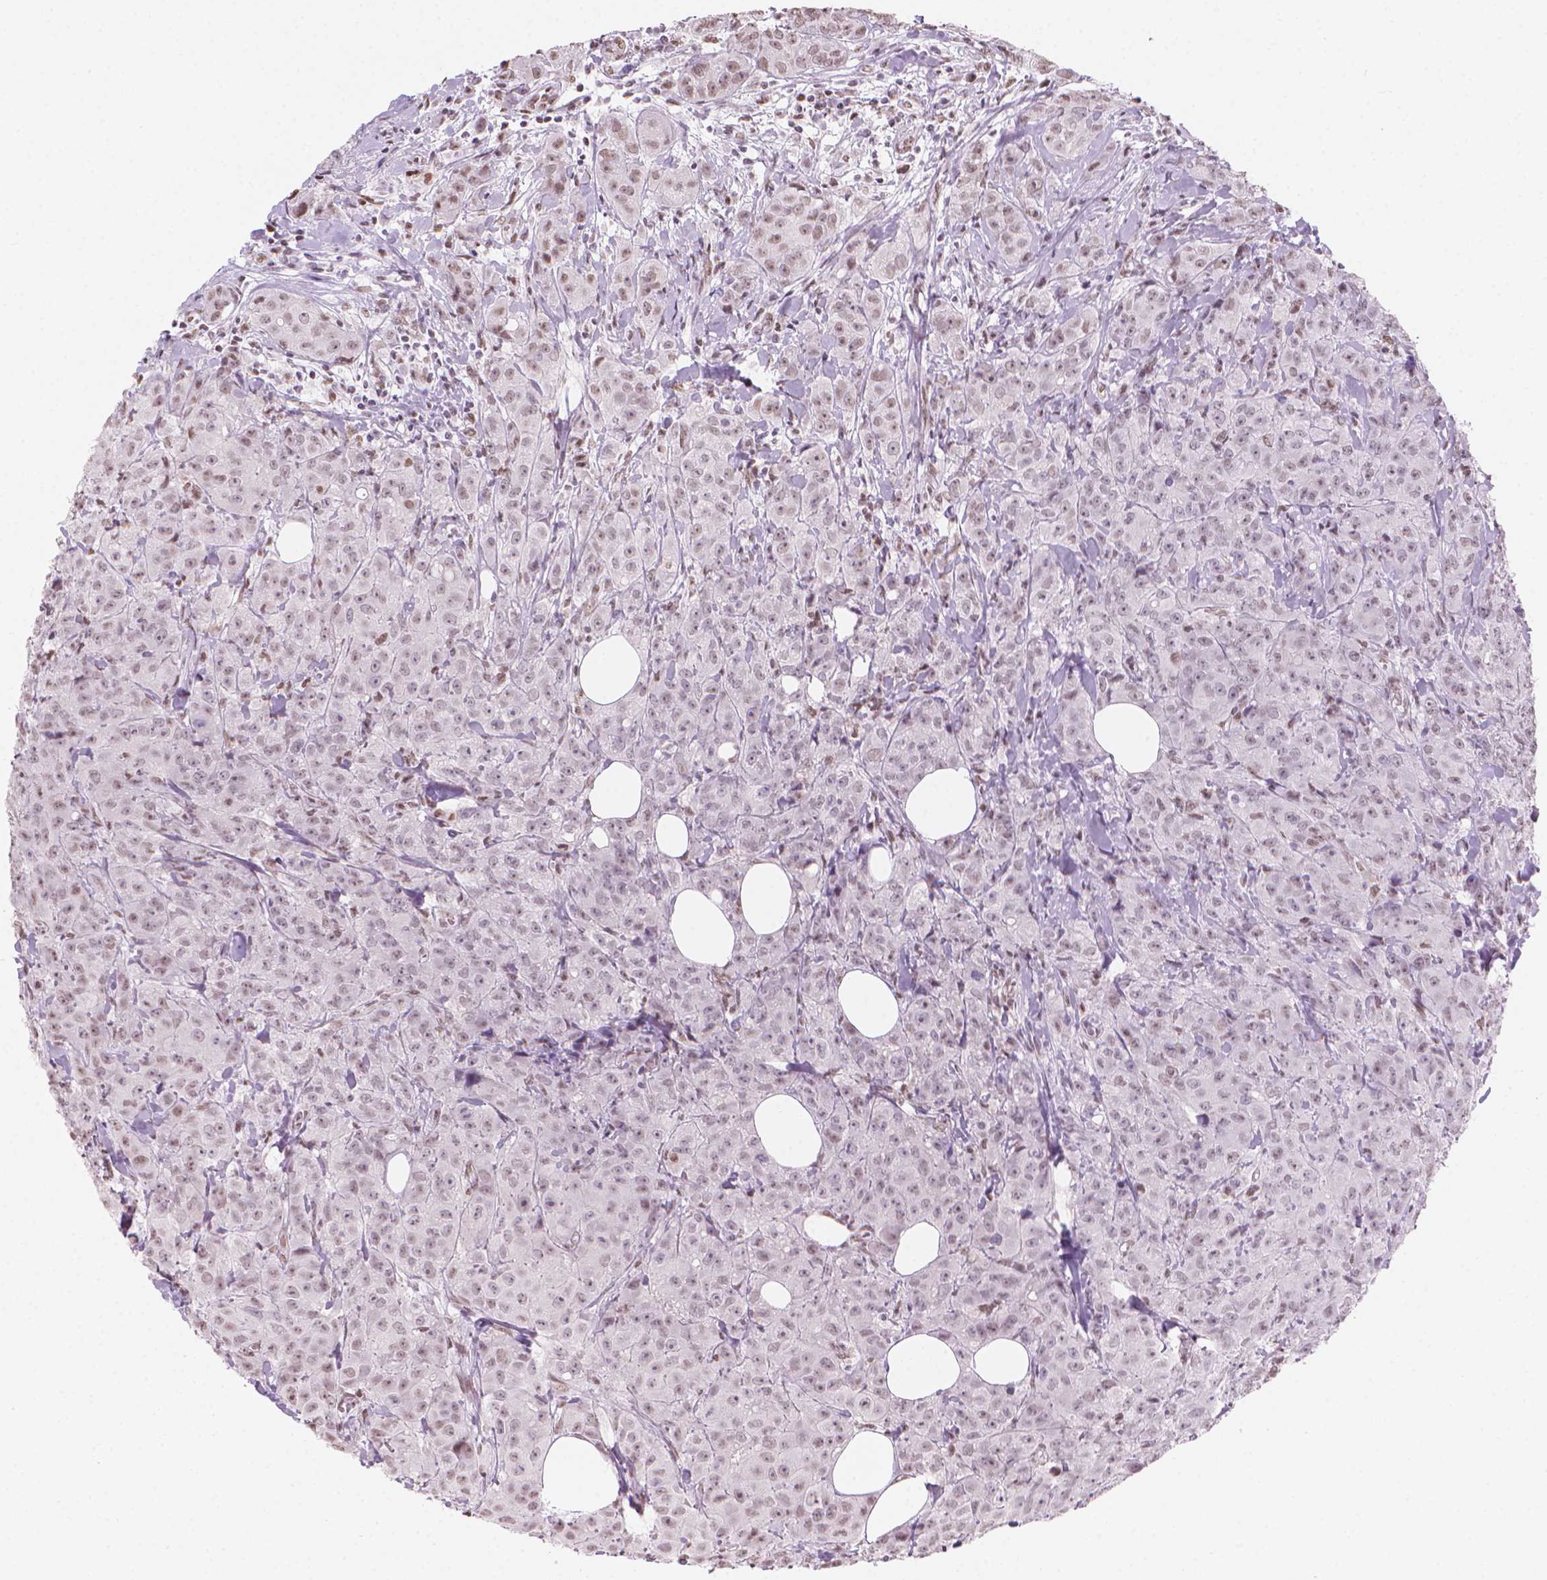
{"staining": {"intensity": "weak", "quantity": "25%-75%", "location": "nuclear"}, "tissue": "breast cancer", "cell_type": "Tumor cells", "image_type": "cancer", "snomed": [{"axis": "morphology", "description": "Duct carcinoma"}, {"axis": "topography", "description": "Breast"}], "caption": "Immunohistochemical staining of human breast cancer exhibits low levels of weak nuclear protein staining in approximately 25%-75% of tumor cells.", "gene": "PIAS2", "patient": {"sex": "female", "age": 43}}